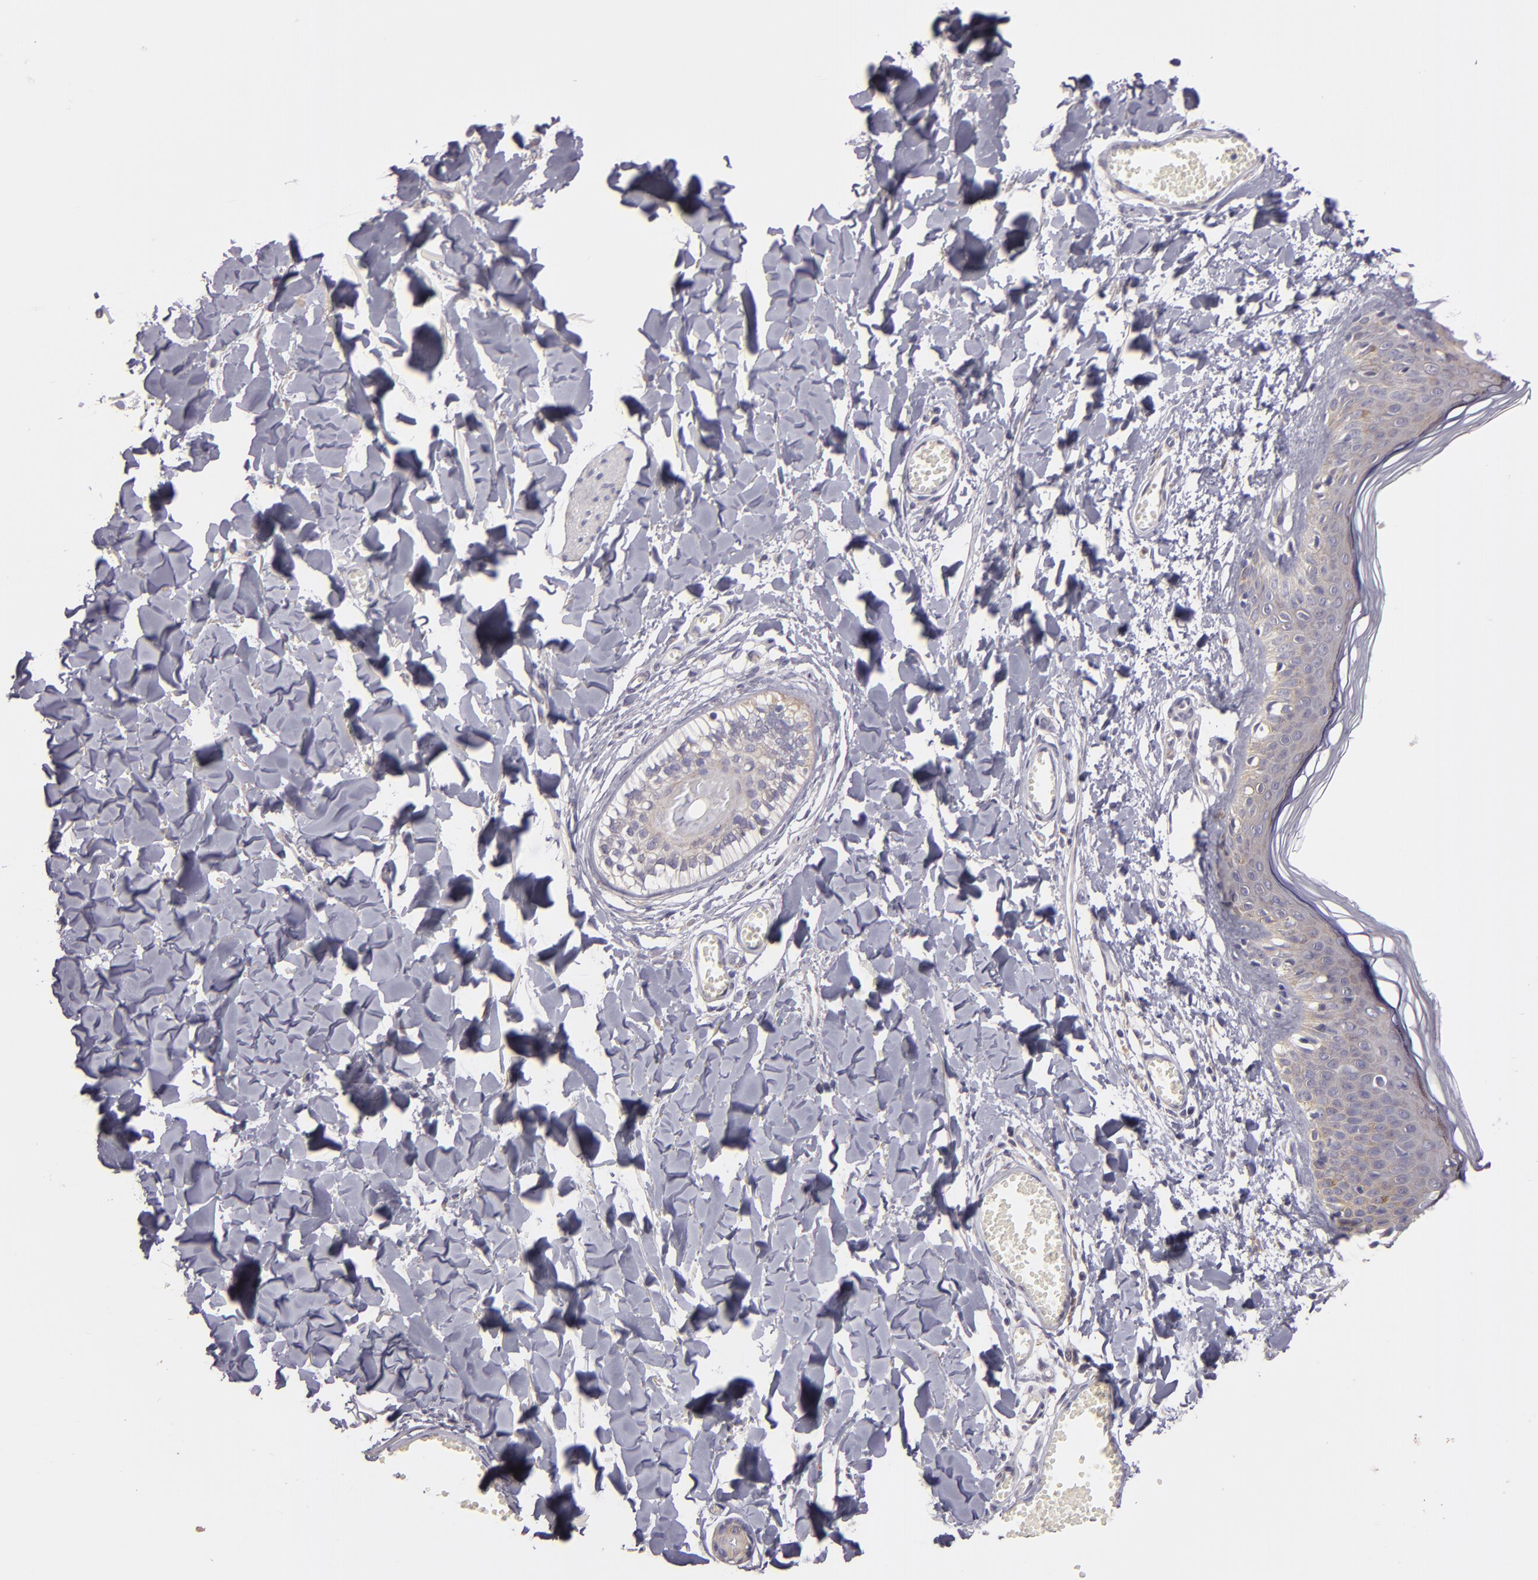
{"staining": {"intensity": "negative", "quantity": "none", "location": "none"}, "tissue": "skin", "cell_type": "Fibroblasts", "image_type": "normal", "snomed": [{"axis": "morphology", "description": "Normal tissue, NOS"}, {"axis": "morphology", "description": "Sarcoma, NOS"}, {"axis": "topography", "description": "Skin"}, {"axis": "topography", "description": "Soft tissue"}], "caption": "IHC micrograph of unremarkable skin: skin stained with DAB (3,3'-diaminobenzidine) demonstrates no significant protein positivity in fibroblasts.", "gene": "UPF3B", "patient": {"sex": "female", "age": 51}}